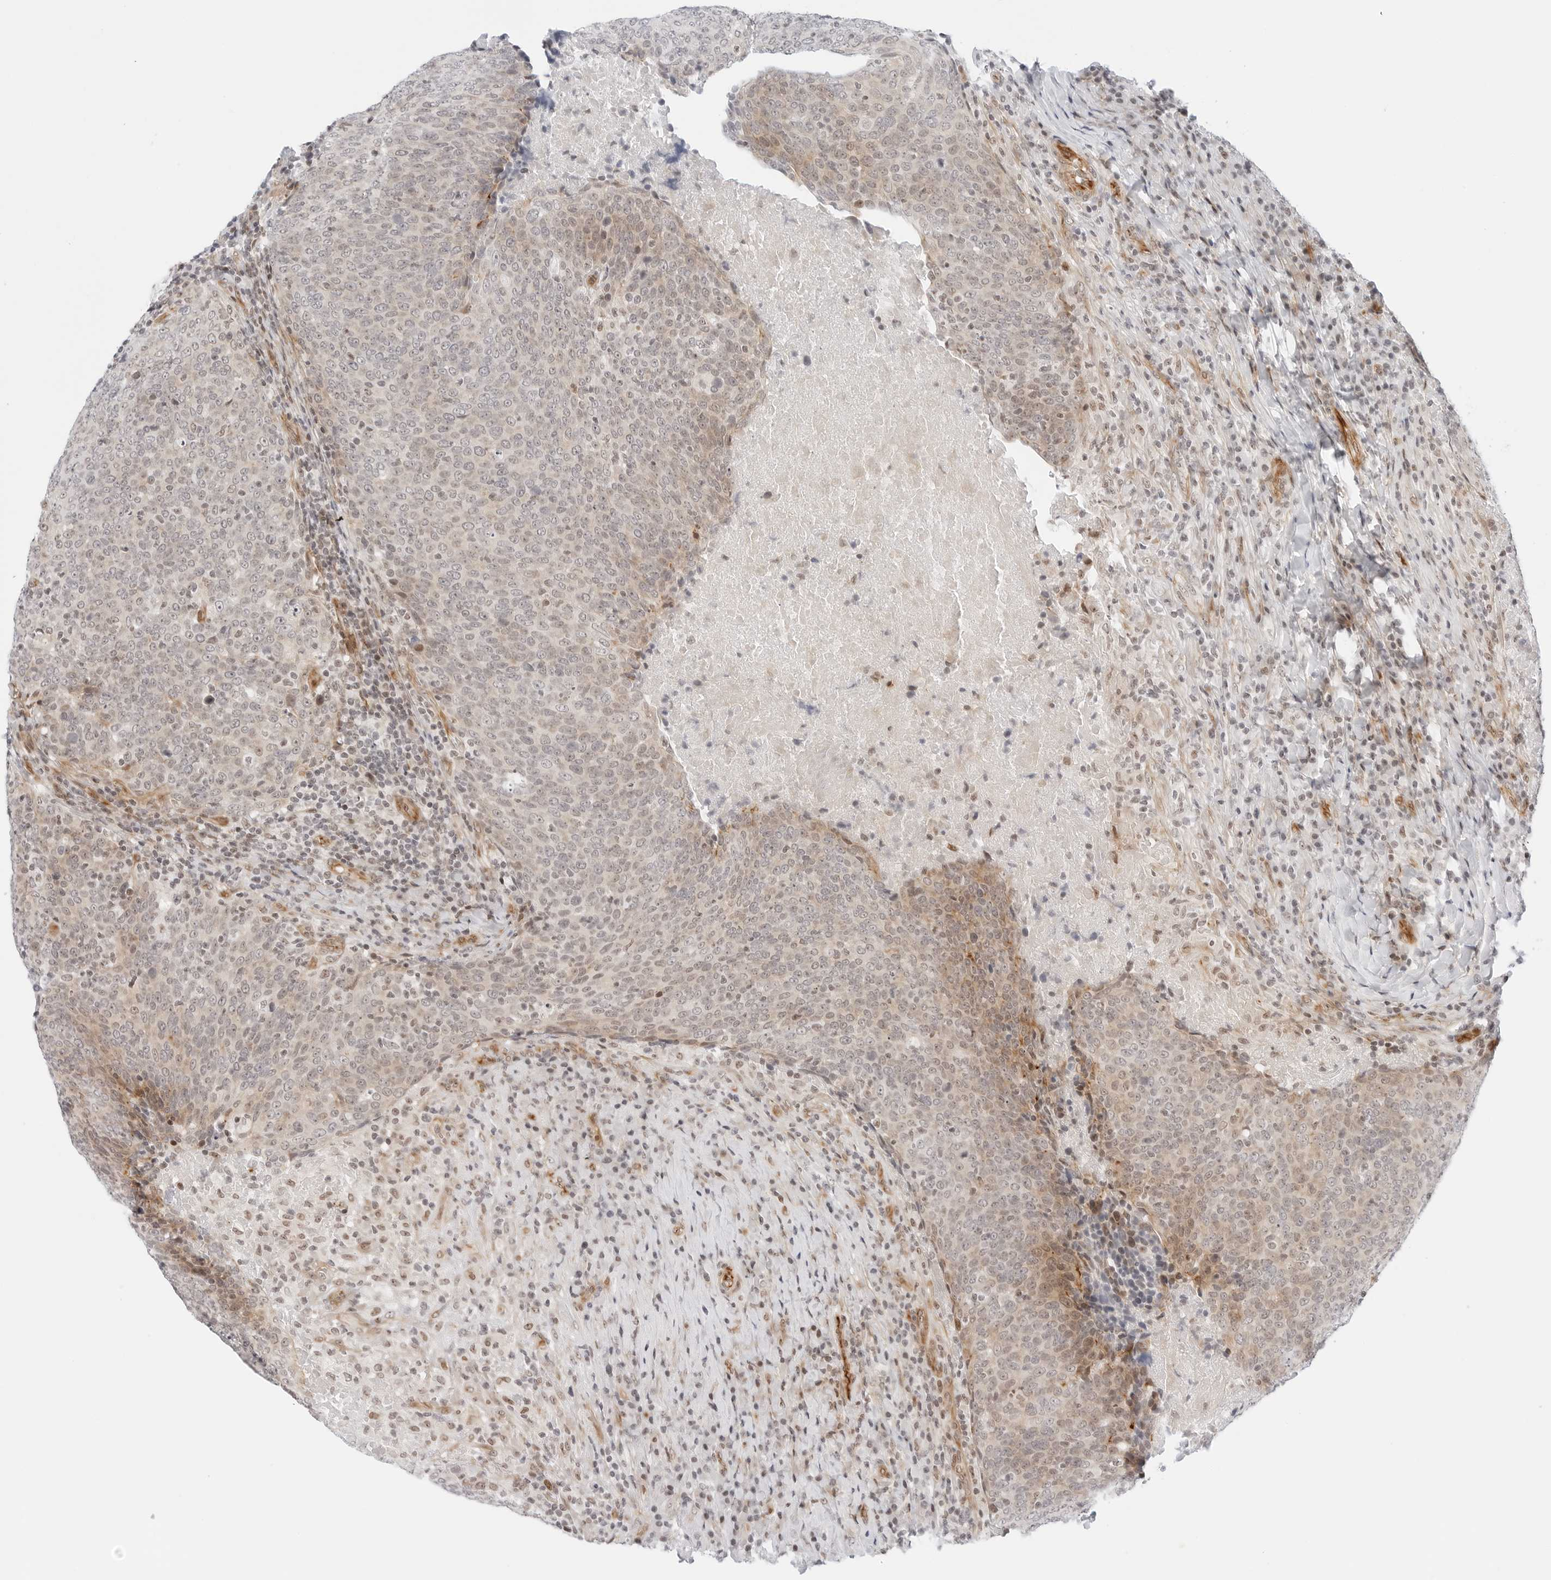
{"staining": {"intensity": "weak", "quantity": "25%-75%", "location": "nuclear"}, "tissue": "head and neck cancer", "cell_type": "Tumor cells", "image_type": "cancer", "snomed": [{"axis": "morphology", "description": "Squamous cell carcinoma, NOS"}, {"axis": "morphology", "description": "Squamous cell carcinoma, metastatic, NOS"}, {"axis": "topography", "description": "Lymph node"}, {"axis": "topography", "description": "Head-Neck"}], "caption": "This is an image of IHC staining of head and neck metastatic squamous cell carcinoma, which shows weak staining in the nuclear of tumor cells.", "gene": "ZNF613", "patient": {"sex": "male", "age": 62}}